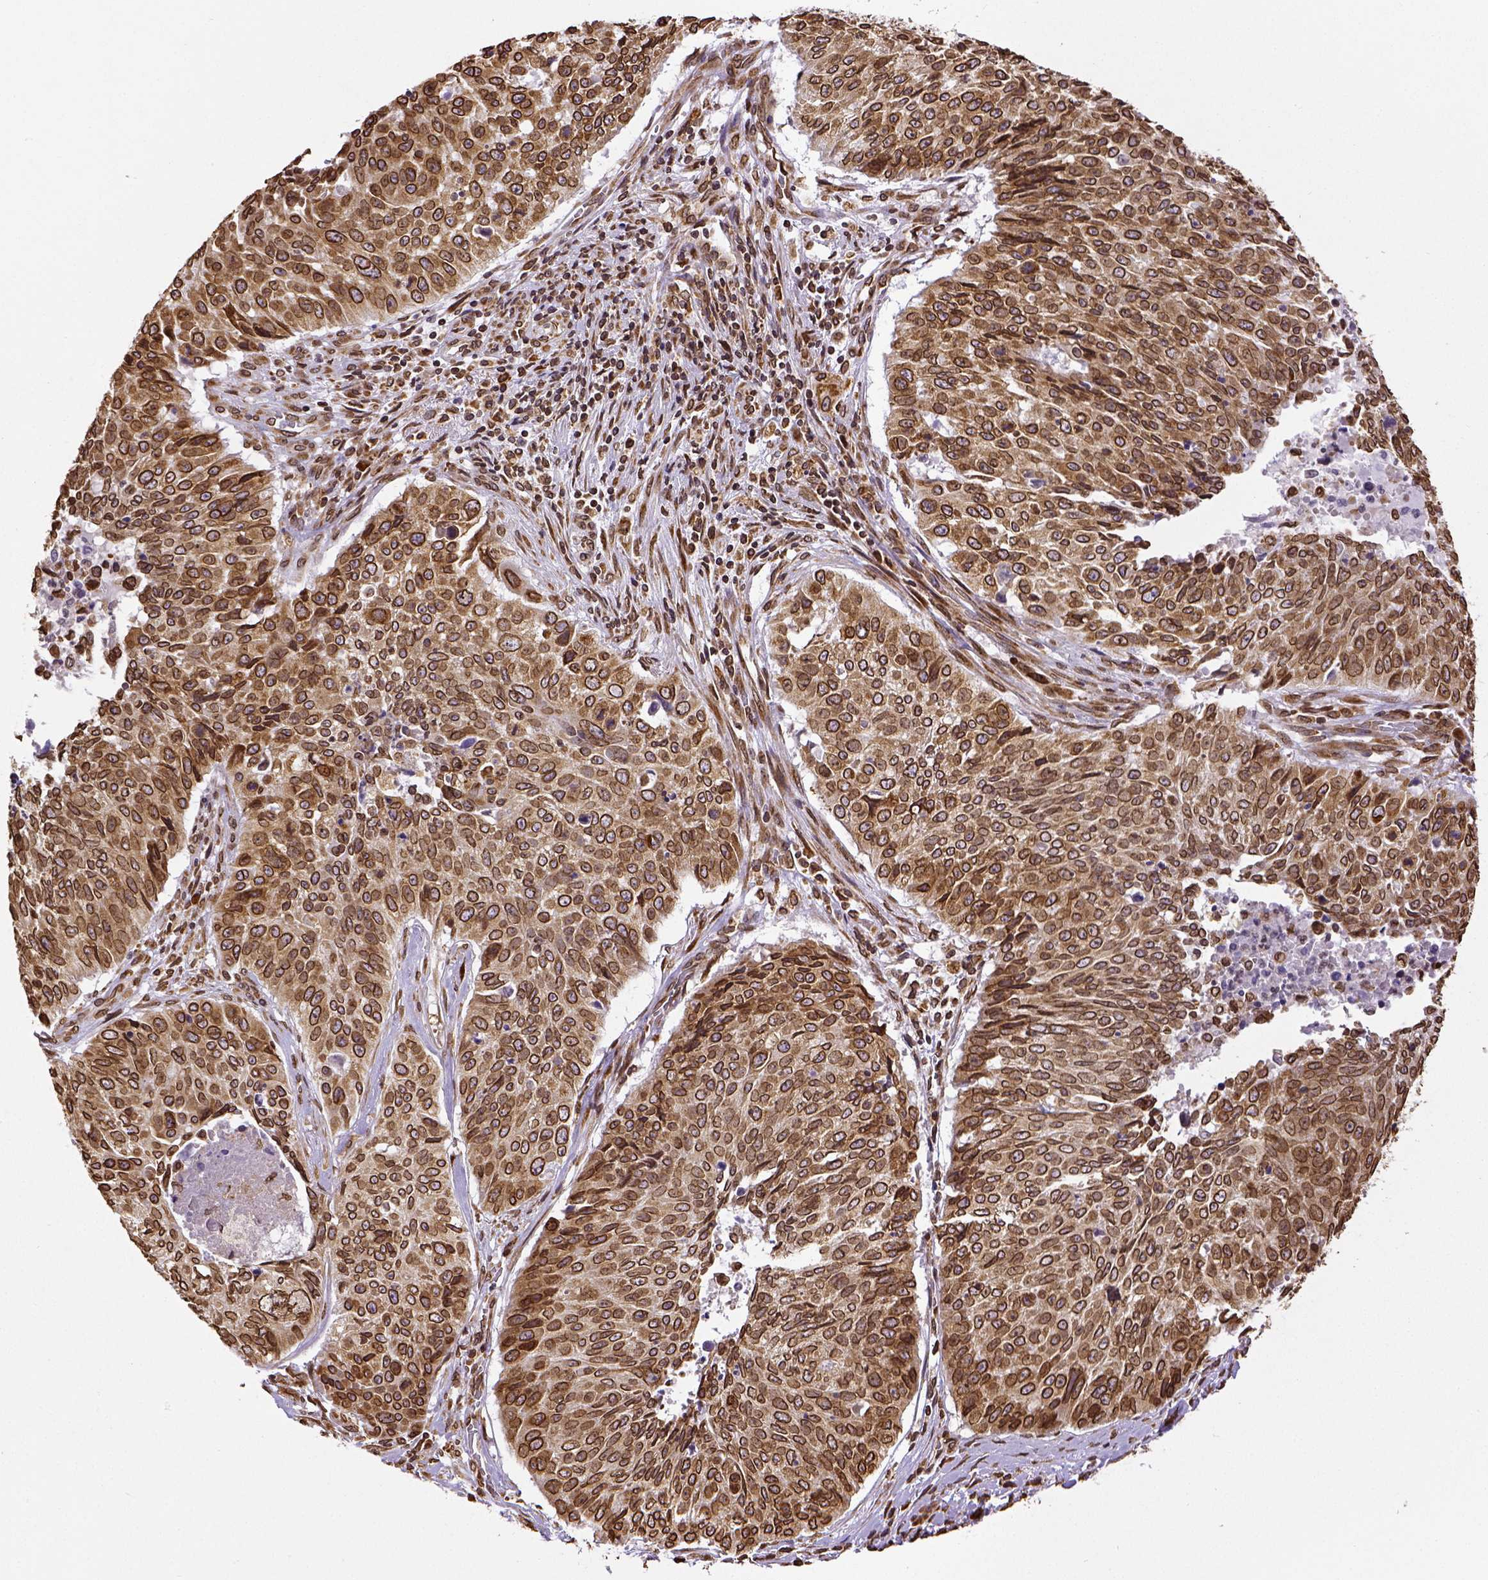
{"staining": {"intensity": "strong", "quantity": ">75%", "location": "cytoplasmic/membranous,nuclear"}, "tissue": "lung cancer", "cell_type": "Tumor cells", "image_type": "cancer", "snomed": [{"axis": "morphology", "description": "Normal tissue, NOS"}, {"axis": "morphology", "description": "Squamous cell carcinoma, NOS"}, {"axis": "topography", "description": "Bronchus"}, {"axis": "topography", "description": "Lung"}], "caption": "Immunohistochemical staining of human lung squamous cell carcinoma displays strong cytoplasmic/membranous and nuclear protein expression in approximately >75% of tumor cells. The staining was performed using DAB to visualize the protein expression in brown, while the nuclei were stained in blue with hematoxylin (Magnification: 20x).", "gene": "MTDH", "patient": {"sex": "male", "age": 64}}